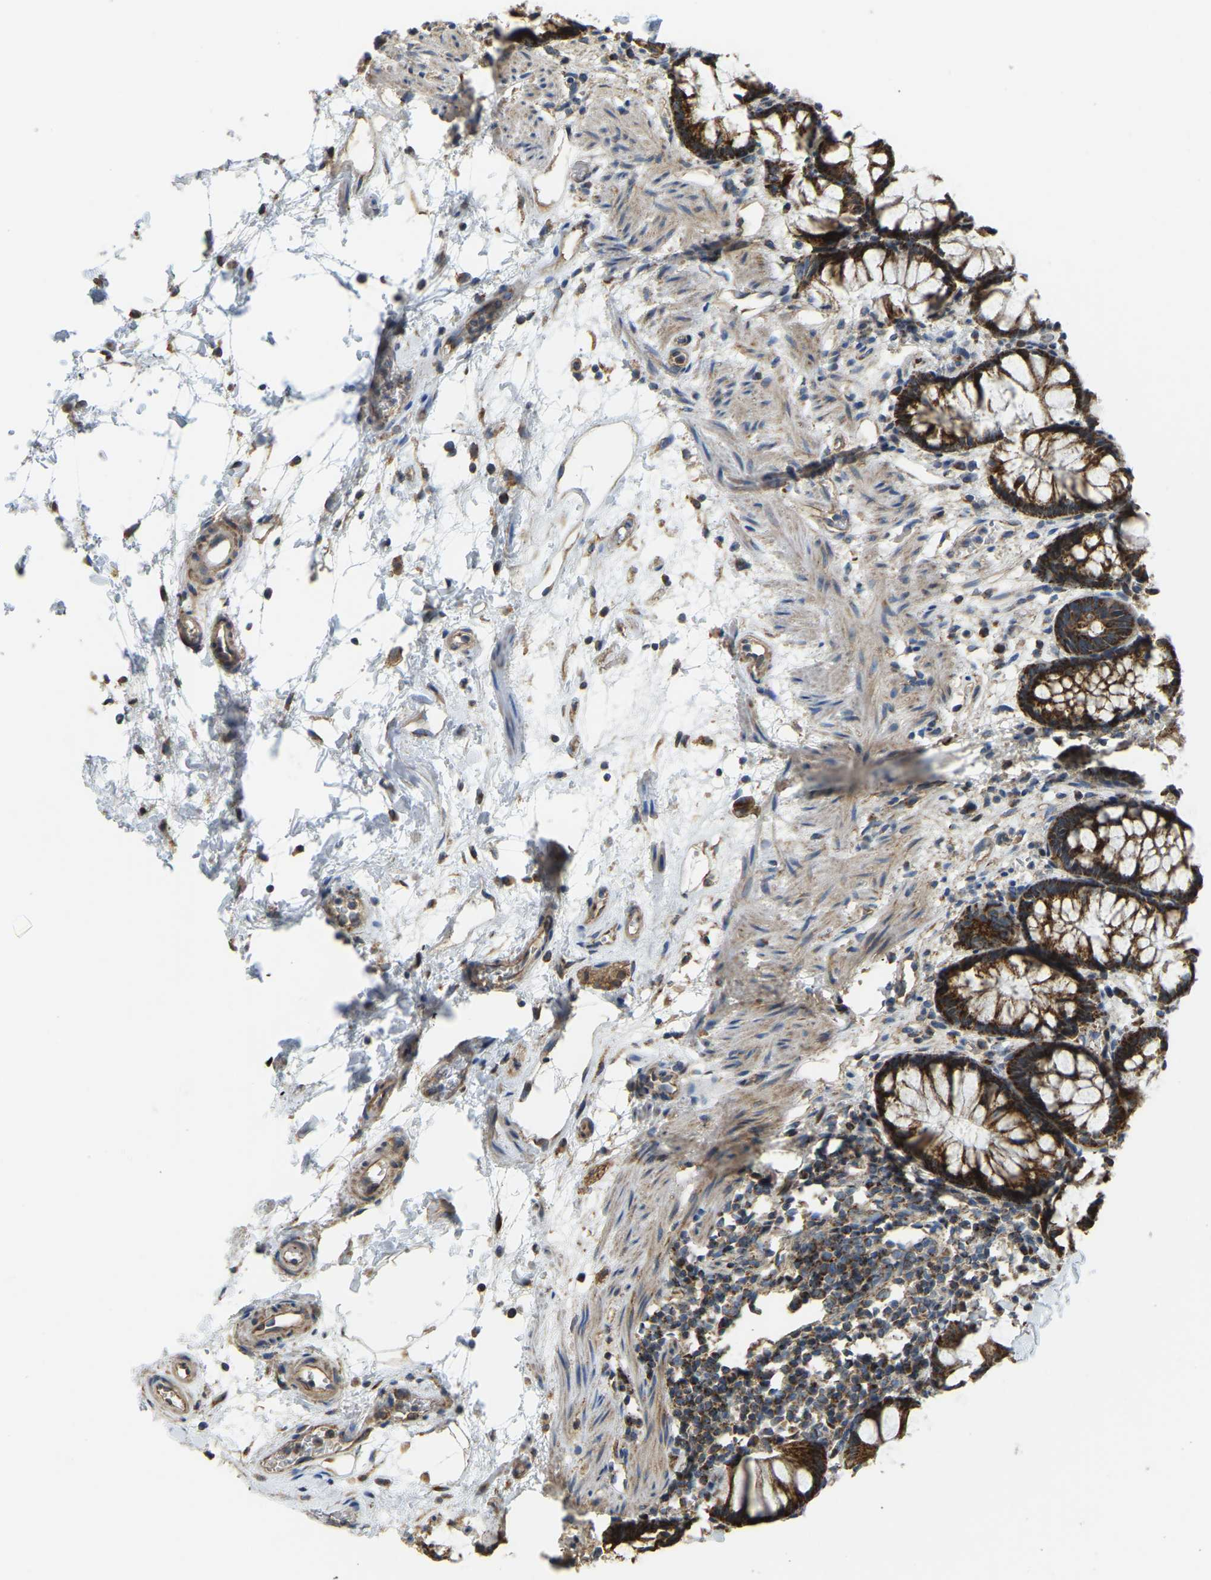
{"staining": {"intensity": "strong", "quantity": ">75%", "location": "cytoplasmic/membranous"}, "tissue": "rectum", "cell_type": "Glandular cells", "image_type": "normal", "snomed": [{"axis": "morphology", "description": "Normal tissue, NOS"}, {"axis": "topography", "description": "Rectum"}], "caption": "Immunohistochemical staining of benign human rectum demonstrates high levels of strong cytoplasmic/membranous expression in approximately >75% of glandular cells.", "gene": "PSMD7", "patient": {"sex": "male", "age": 64}}